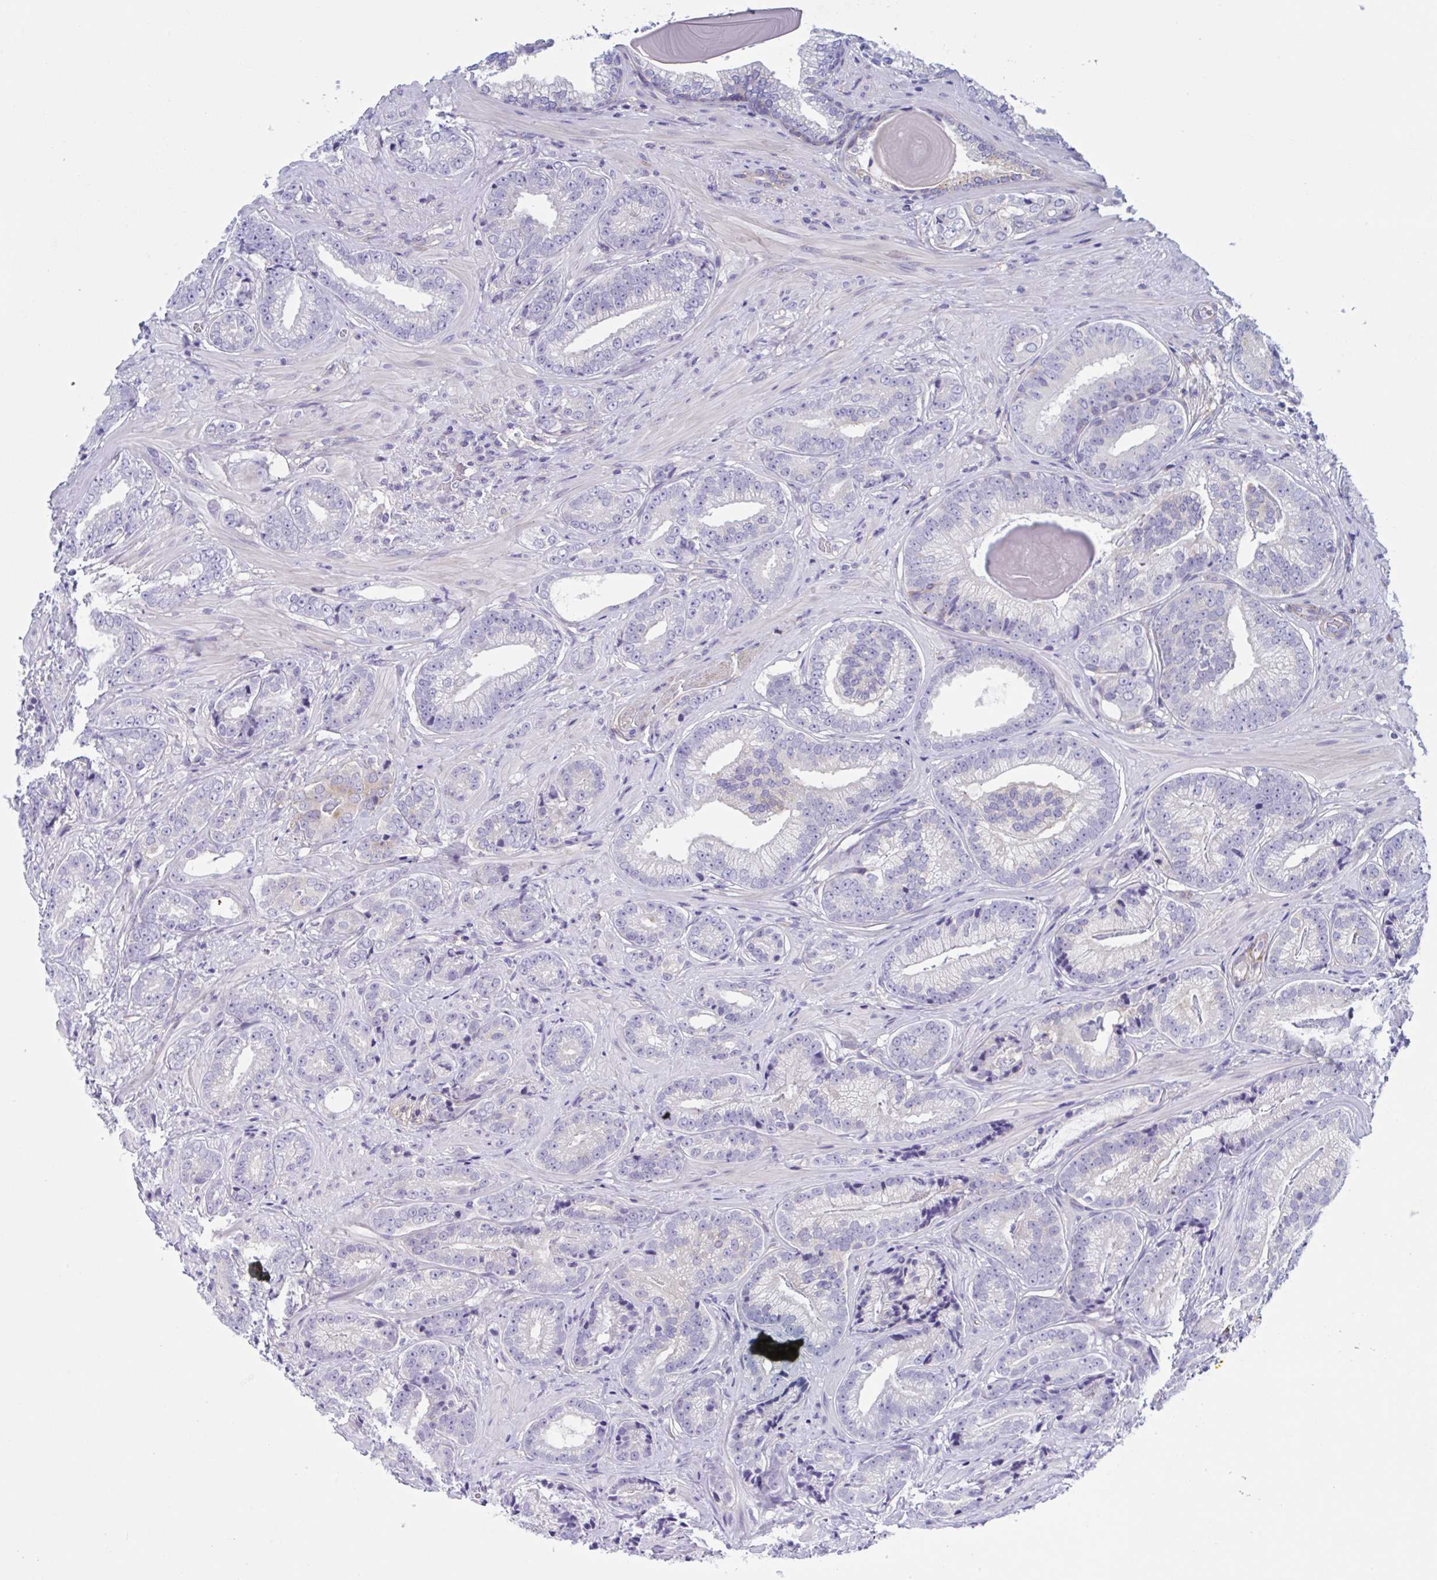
{"staining": {"intensity": "negative", "quantity": "none", "location": "none"}, "tissue": "prostate cancer", "cell_type": "Tumor cells", "image_type": "cancer", "snomed": [{"axis": "morphology", "description": "Adenocarcinoma, Low grade"}, {"axis": "topography", "description": "Prostate"}], "caption": "Protein analysis of prostate cancer reveals no significant staining in tumor cells.", "gene": "LPIN3", "patient": {"sex": "male", "age": 61}}